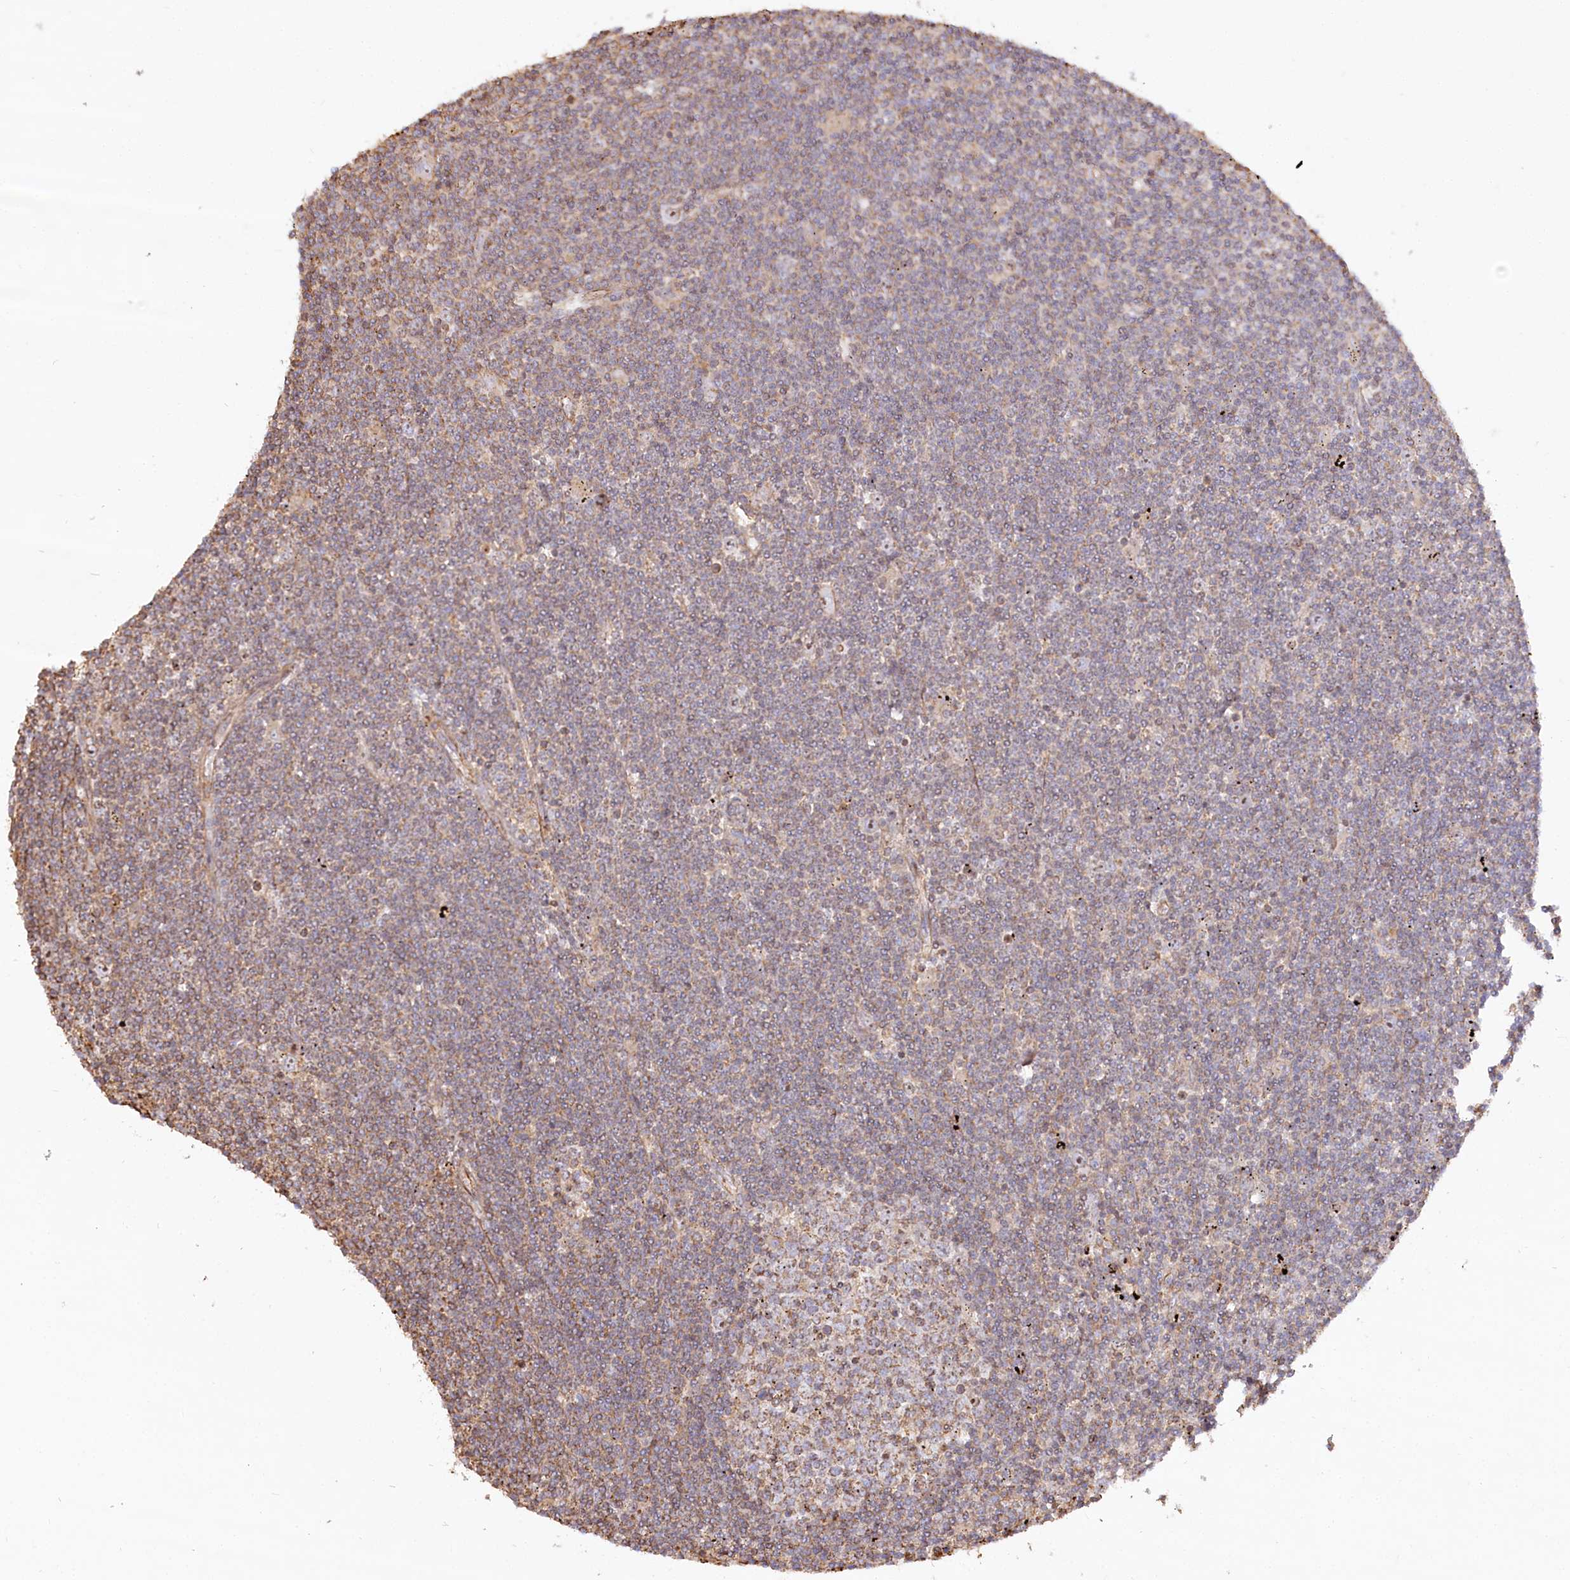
{"staining": {"intensity": "weak", "quantity": "25%-75%", "location": "cytoplasmic/membranous"}, "tissue": "lymphoma", "cell_type": "Tumor cells", "image_type": "cancer", "snomed": [{"axis": "morphology", "description": "Malignant lymphoma, non-Hodgkin's type, Low grade"}, {"axis": "topography", "description": "Spleen"}], "caption": "Brown immunohistochemical staining in human low-grade malignant lymphoma, non-Hodgkin's type shows weak cytoplasmic/membranous staining in approximately 25%-75% of tumor cells.", "gene": "WDR36", "patient": {"sex": "male", "age": 76}}